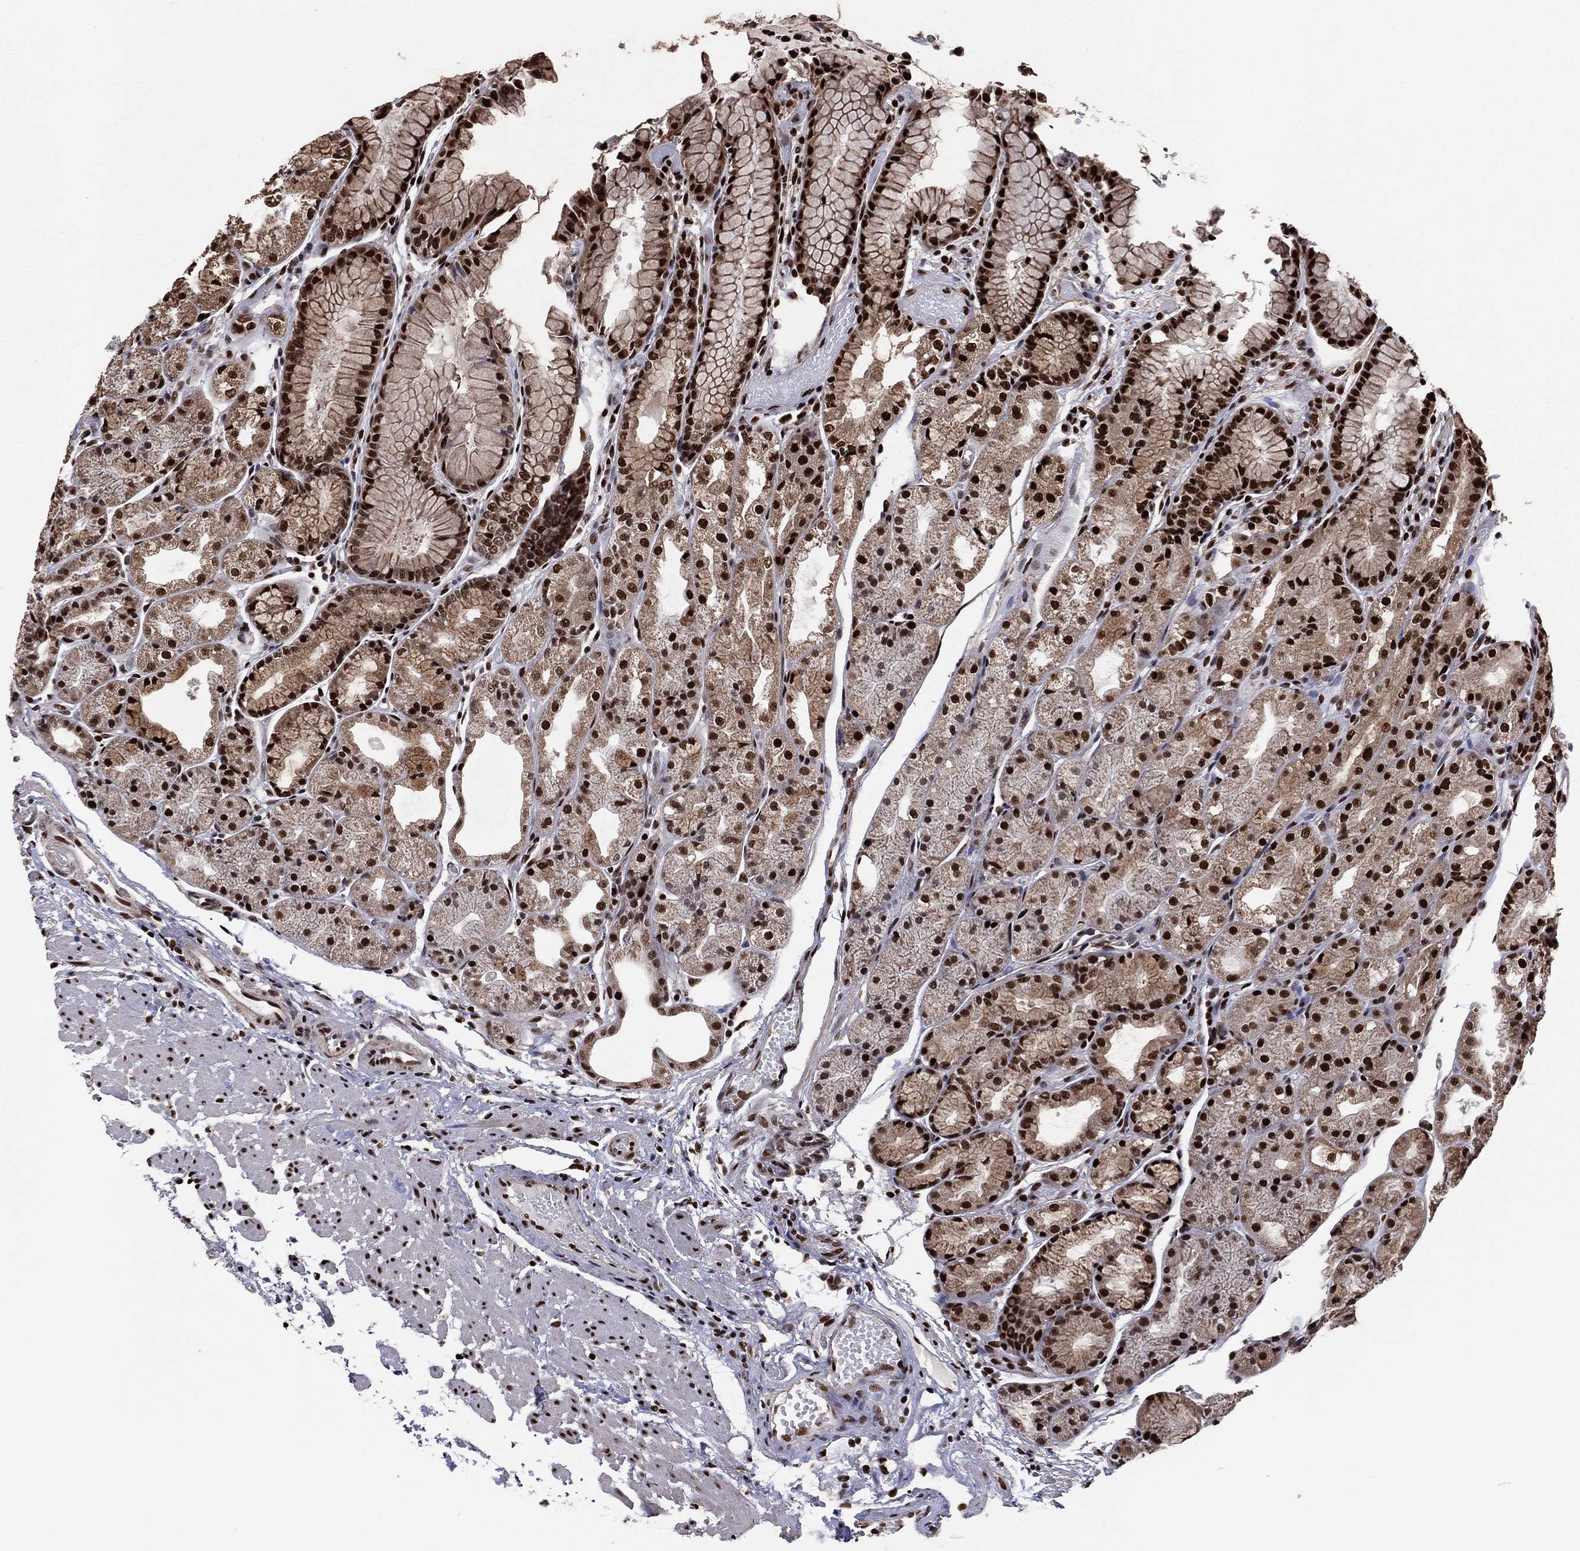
{"staining": {"intensity": "strong", "quantity": "25%-75%", "location": "cytoplasmic/membranous,nuclear"}, "tissue": "stomach", "cell_type": "Glandular cells", "image_type": "normal", "snomed": [{"axis": "morphology", "description": "Normal tissue, NOS"}, {"axis": "topography", "description": "Stomach, upper"}], "caption": "Stomach was stained to show a protein in brown. There is high levels of strong cytoplasmic/membranous,nuclear expression in approximately 25%-75% of glandular cells.", "gene": "TP53BP1", "patient": {"sex": "male", "age": 72}}